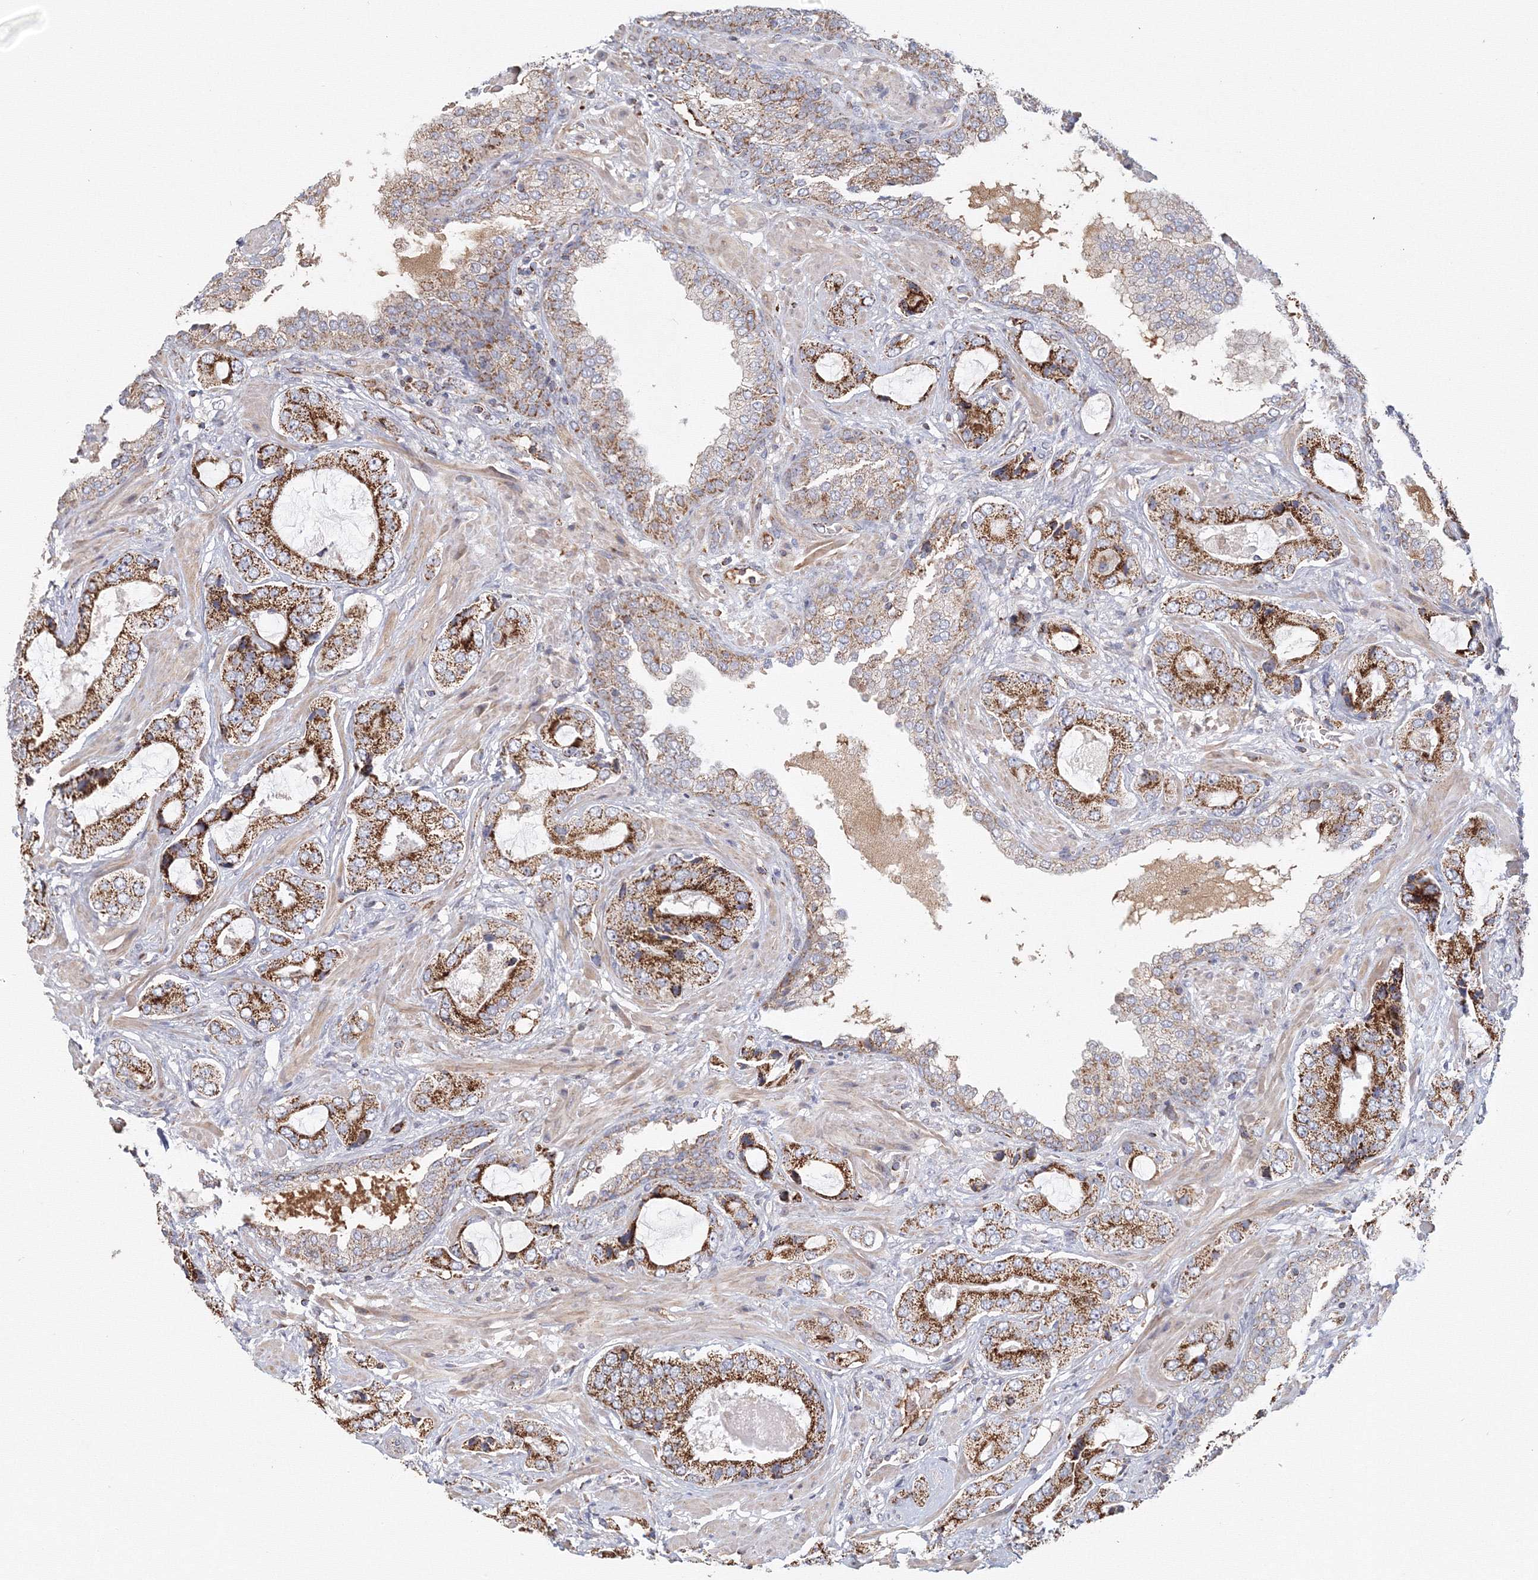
{"staining": {"intensity": "strong", "quantity": ">75%", "location": "cytoplasmic/membranous"}, "tissue": "prostate cancer", "cell_type": "Tumor cells", "image_type": "cancer", "snomed": [{"axis": "morphology", "description": "Normal tissue, NOS"}, {"axis": "morphology", "description": "Adenocarcinoma, High grade"}, {"axis": "topography", "description": "Prostate"}, {"axis": "topography", "description": "Peripheral nerve tissue"}], "caption": "A brown stain labels strong cytoplasmic/membranous staining of a protein in human prostate cancer (adenocarcinoma (high-grade)) tumor cells.", "gene": "GRPEL1", "patient": {"sex": "male", "age": 59}}